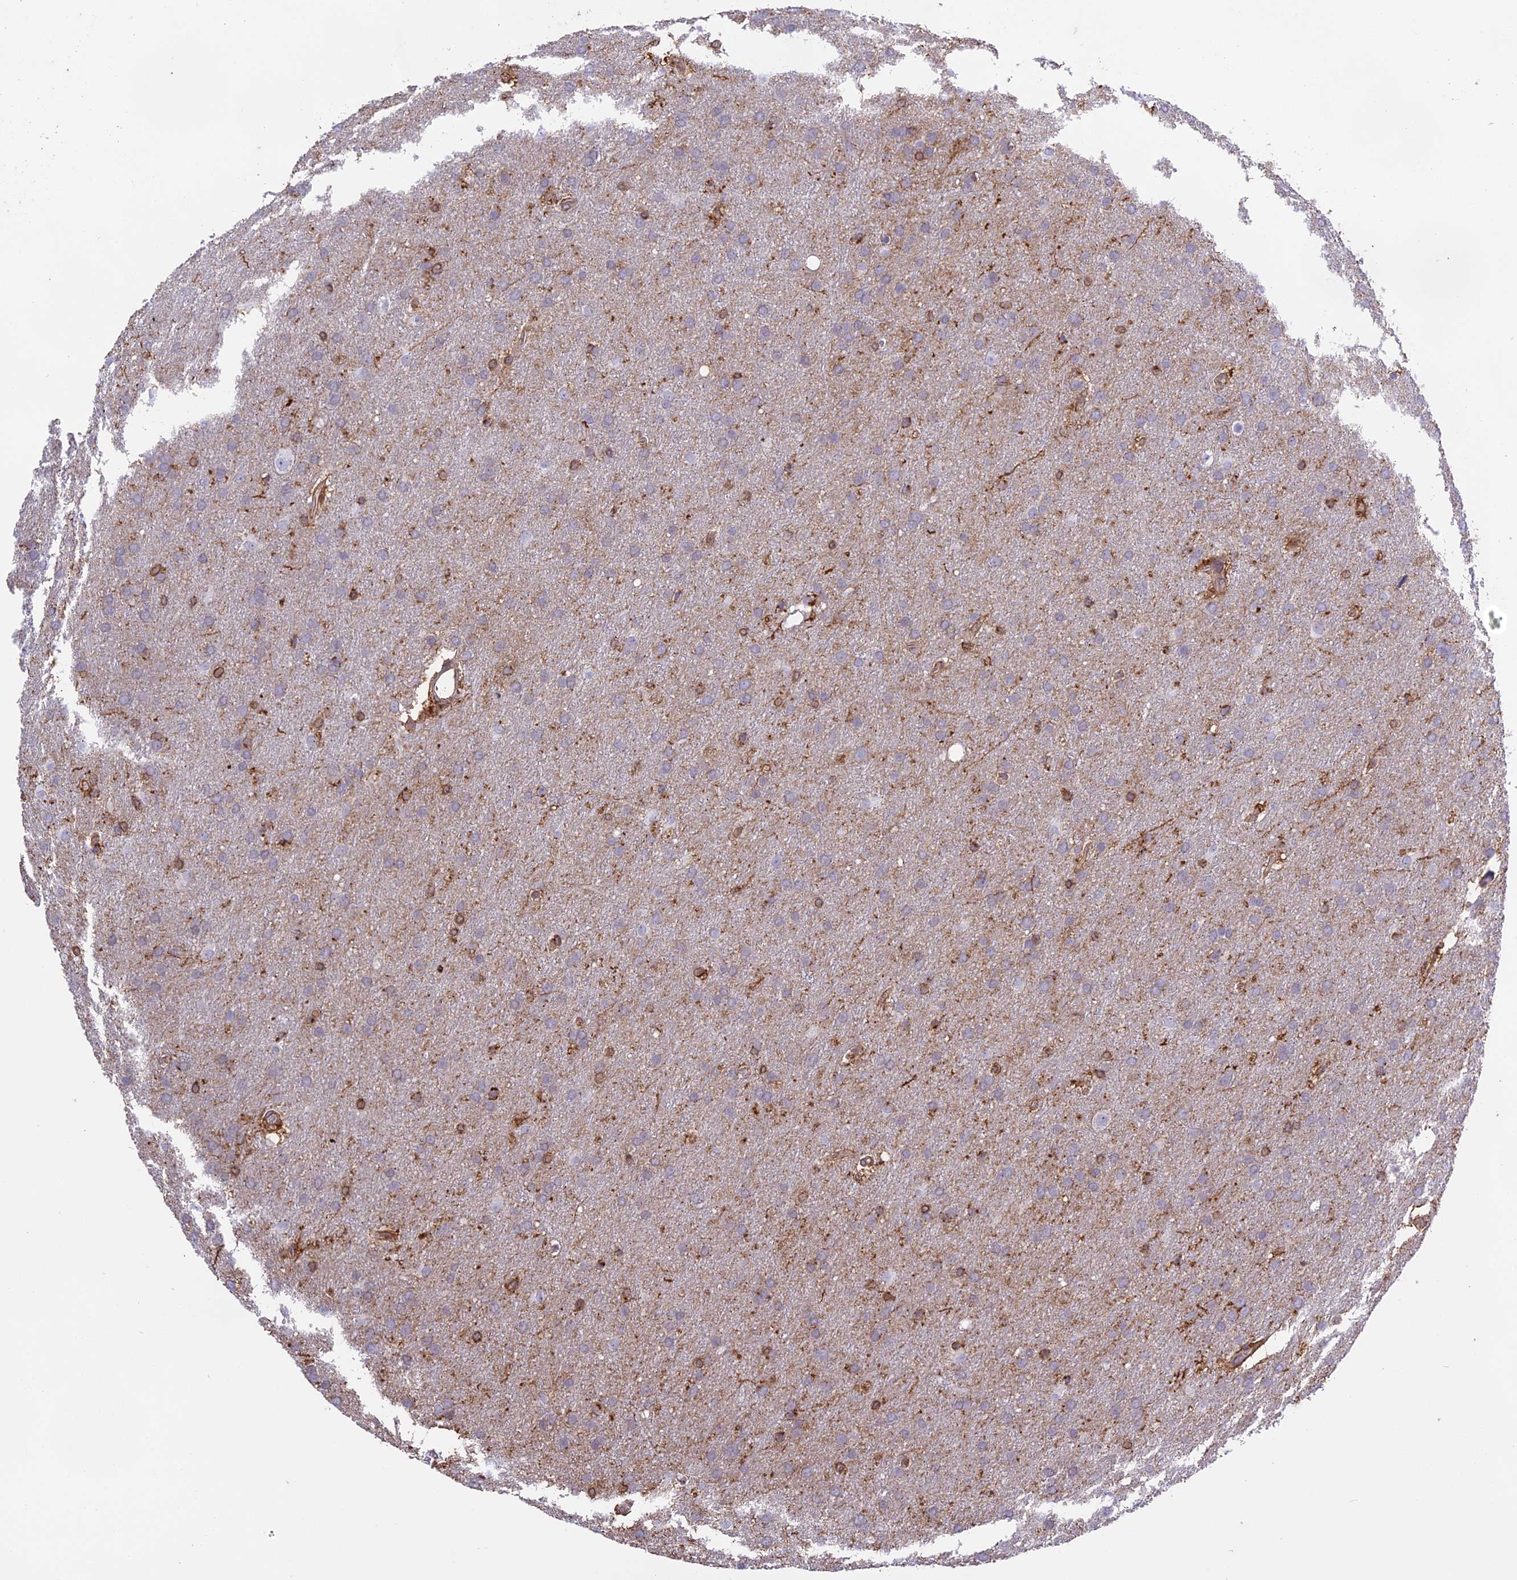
{"staining": {"intensity": "weak", "quantity": "25%-75%", "location": "cytoplasmic/membranous"}, "tissue": "glioma", "cell_type": "Tumor cells", "image_type": "cancer", "snomed": [{"axis": "morphology", "description": "Glioma, malignant, Low grade"}, {"axis": "topography", "description": "Brain"}], "caption": "Protein staining exhibits weak cytoplasmic/membranous positivity in about 25%-75% of tumor cells in glioma.", "gene": "TMEM255B", "patient": {"sex": "female", "age": 32}}